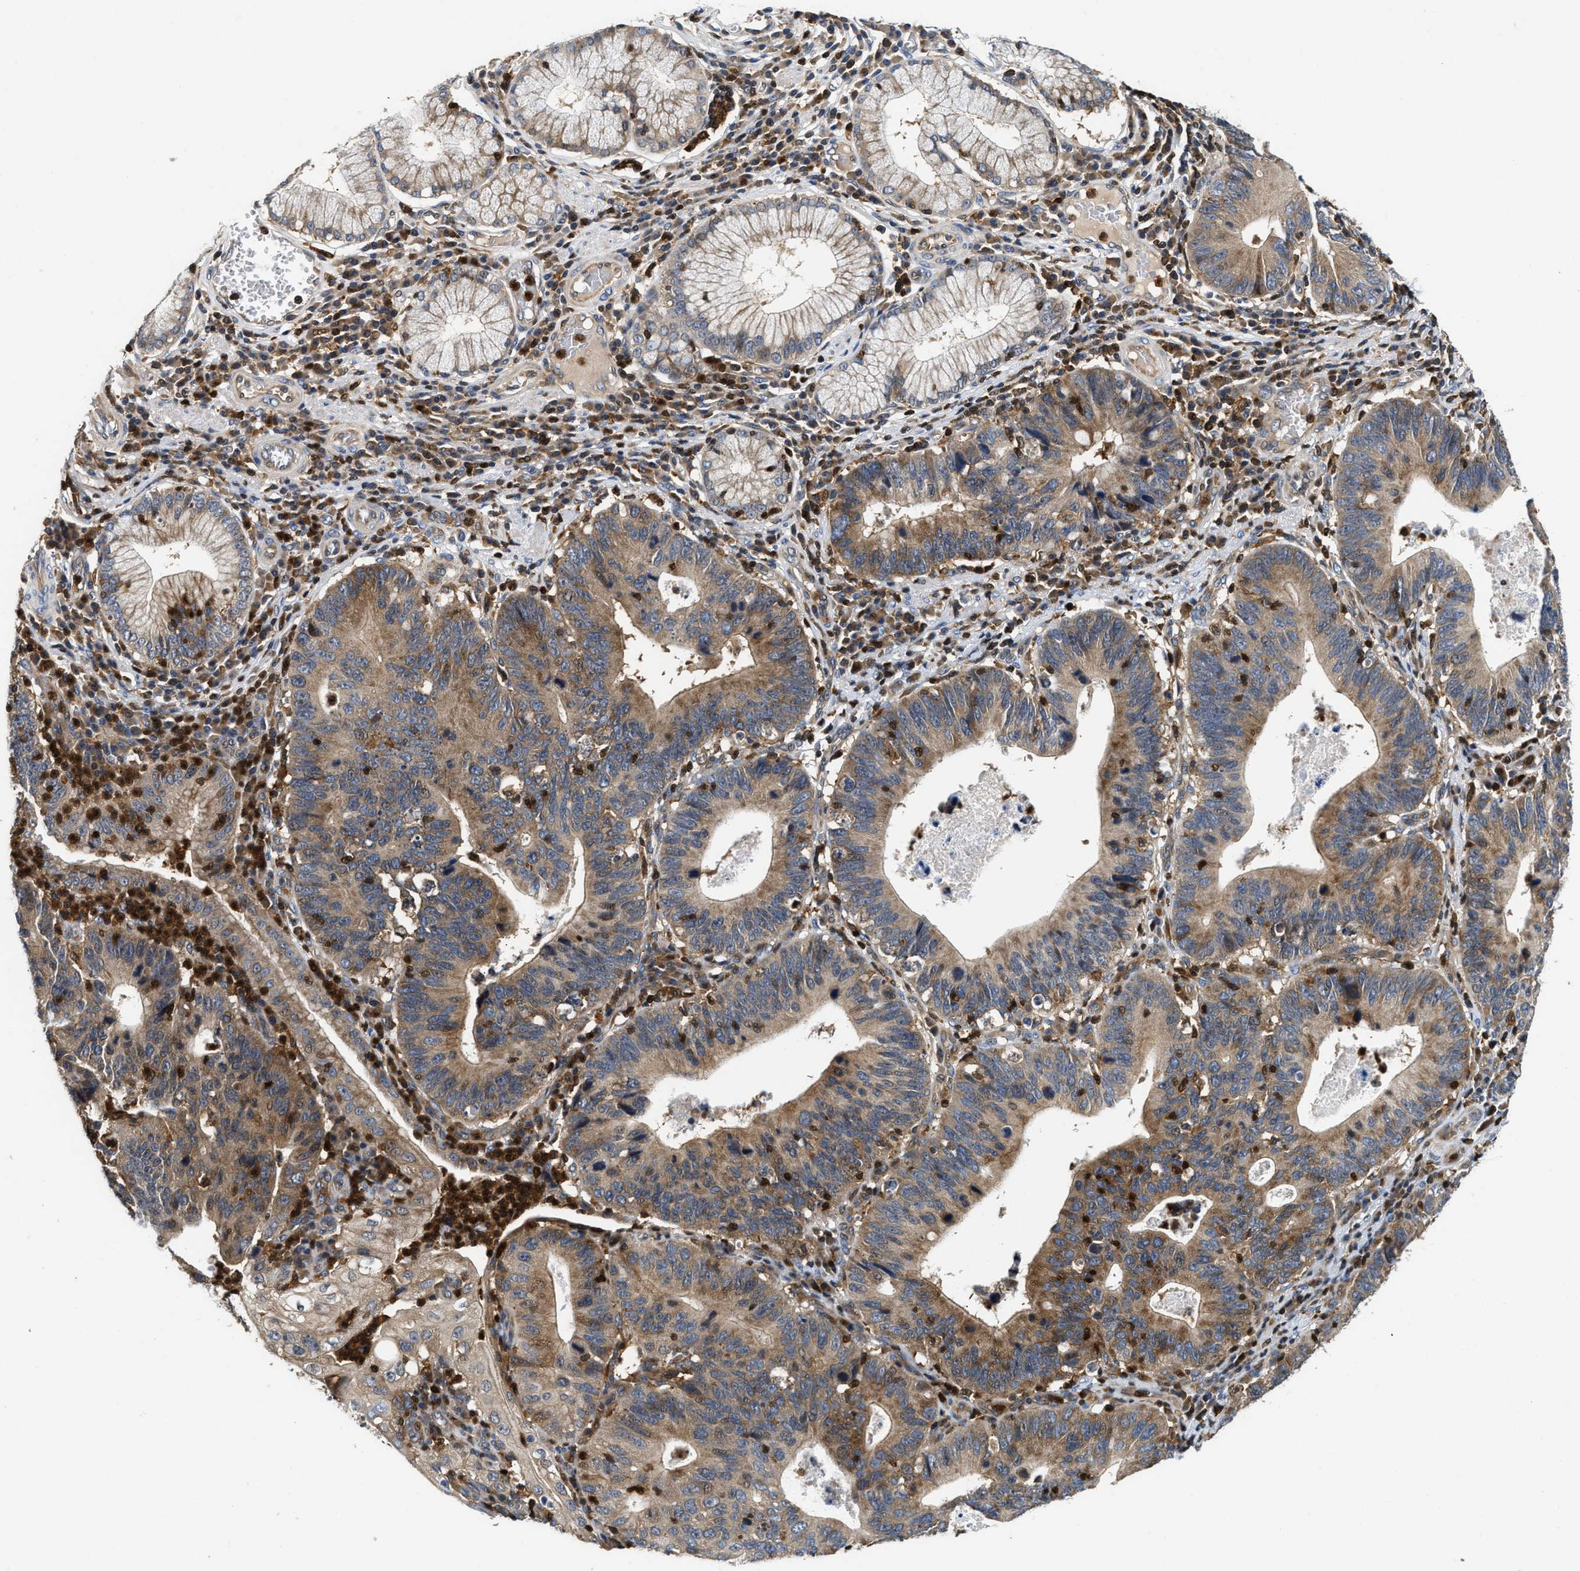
{"staining": {"intensity": "moderate", "quantity": "25%-75%", "location": "cytoplasmic/membranous"}, "tissue": "stomach cancer", "cell_type": "Tumor cells", "image_type": "cancer", "snomed": [{"axis": "morphology", "description": "Adenocarcinoma, NOS"}, {"axis": "topography", "description": "Stomach"}], "caption": "Stomach cancer (adenocarcinoma) stained for a protein displays moderate cytoplasmic/membranous positivity in tumor cells.", "gene": "OSTF1", "patient": {"sex": "male", "age": 59}}